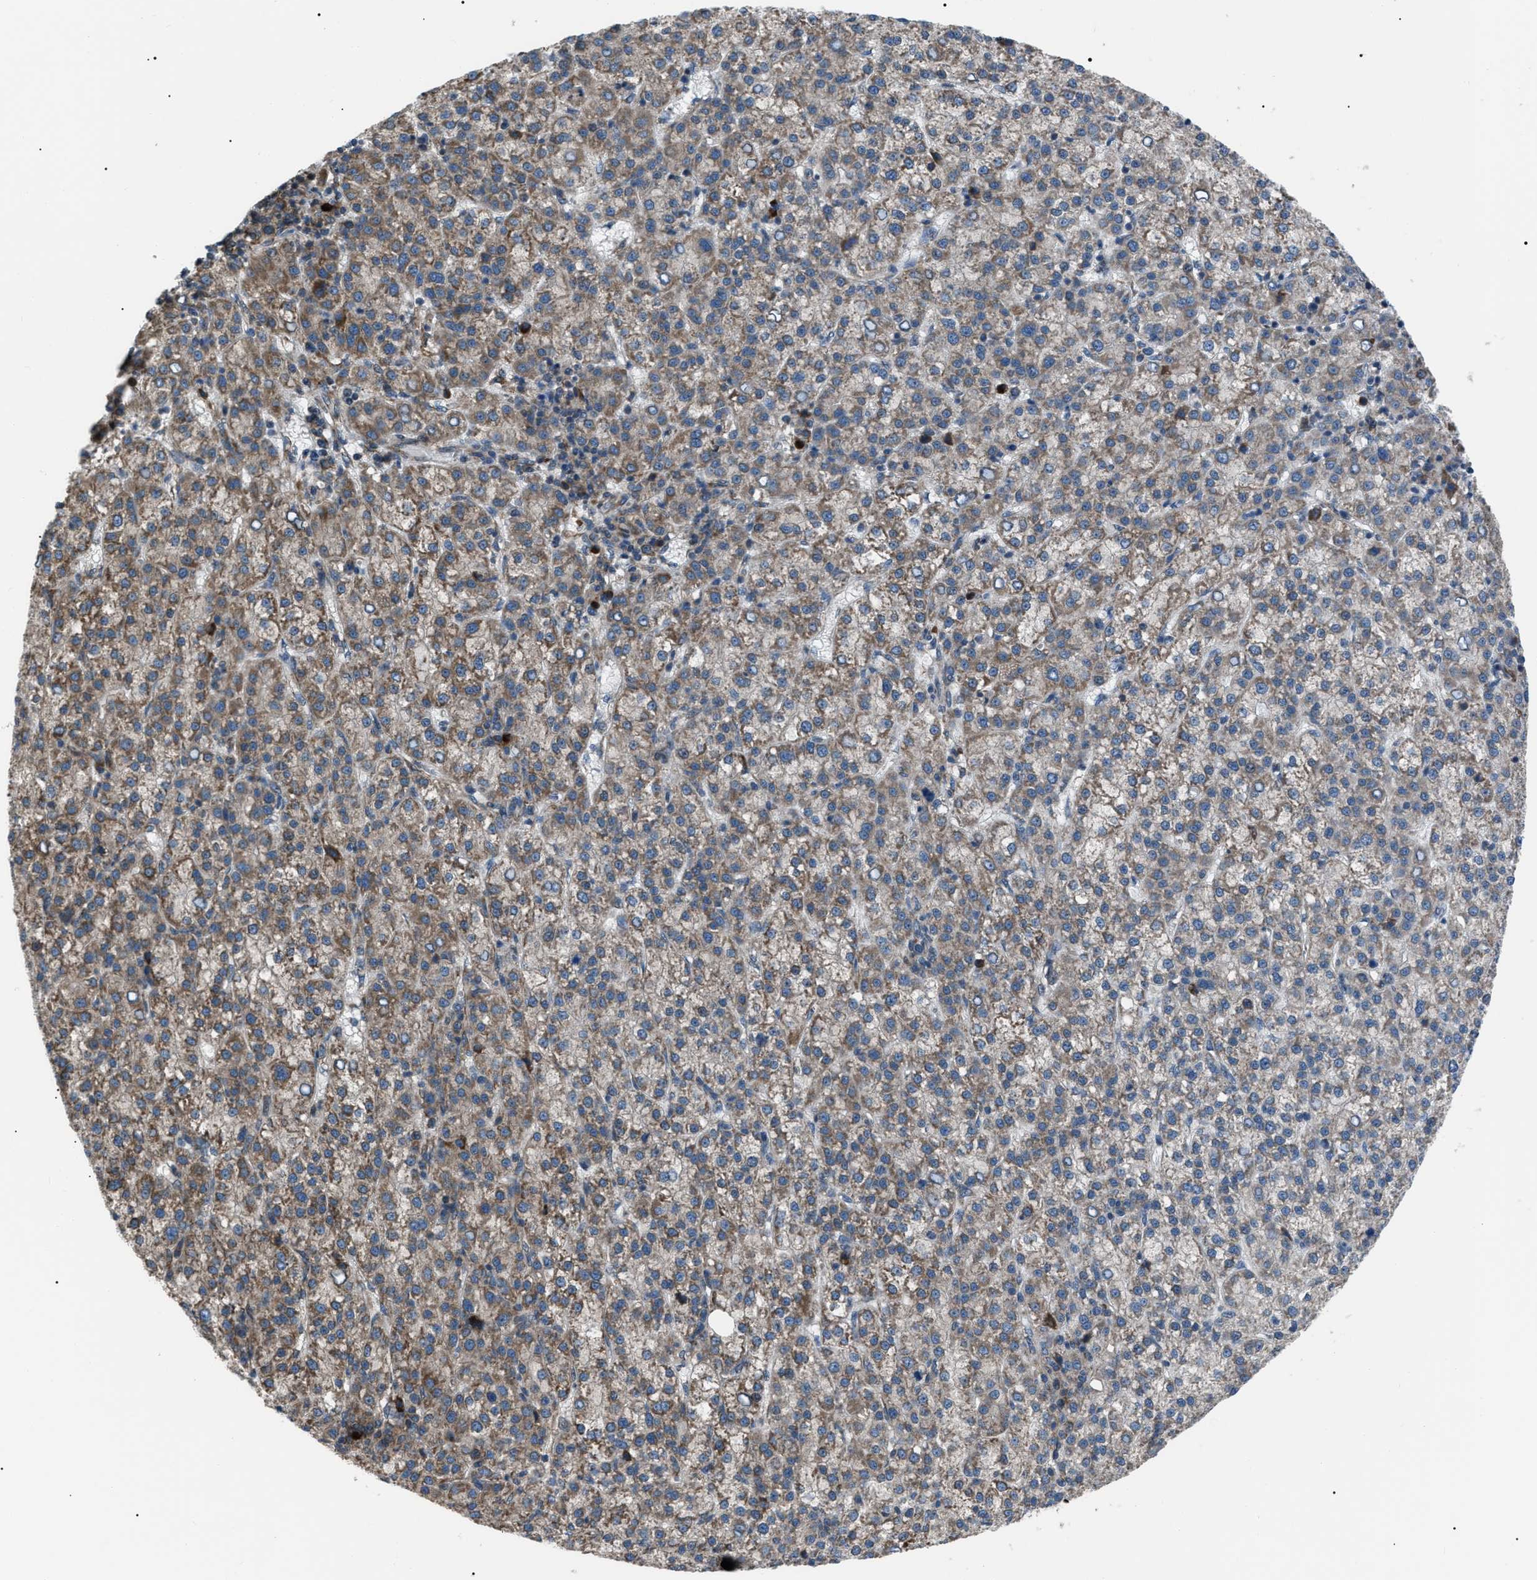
{"staining": {"intensity": "moderate", "quantity": "25%-75%", "location": "cytoplasmic/membranous"}, "tissue": "liver cancer", "cell_type": "Tumor cells", "image_type": "cancer", "snomed": [{"axis": "morphology", "description": "Carcinoma, Hepatocellular, NOS"}, {"axis": "topography", "description": "Liver"}], "caption": "Immunohistochemistry histopathology image of neoplastic tissue: liver cancer (hepatocellular carcinoma) stained using IHC exhibits medium levels of moderate protein expression localized specifically in the cytoplasmic/membranous of tumor cells, appearing as a cytoplasmic/membranous brown color.", "gene": "AGO2", "patient": {"sex": "female", "age": 58}}